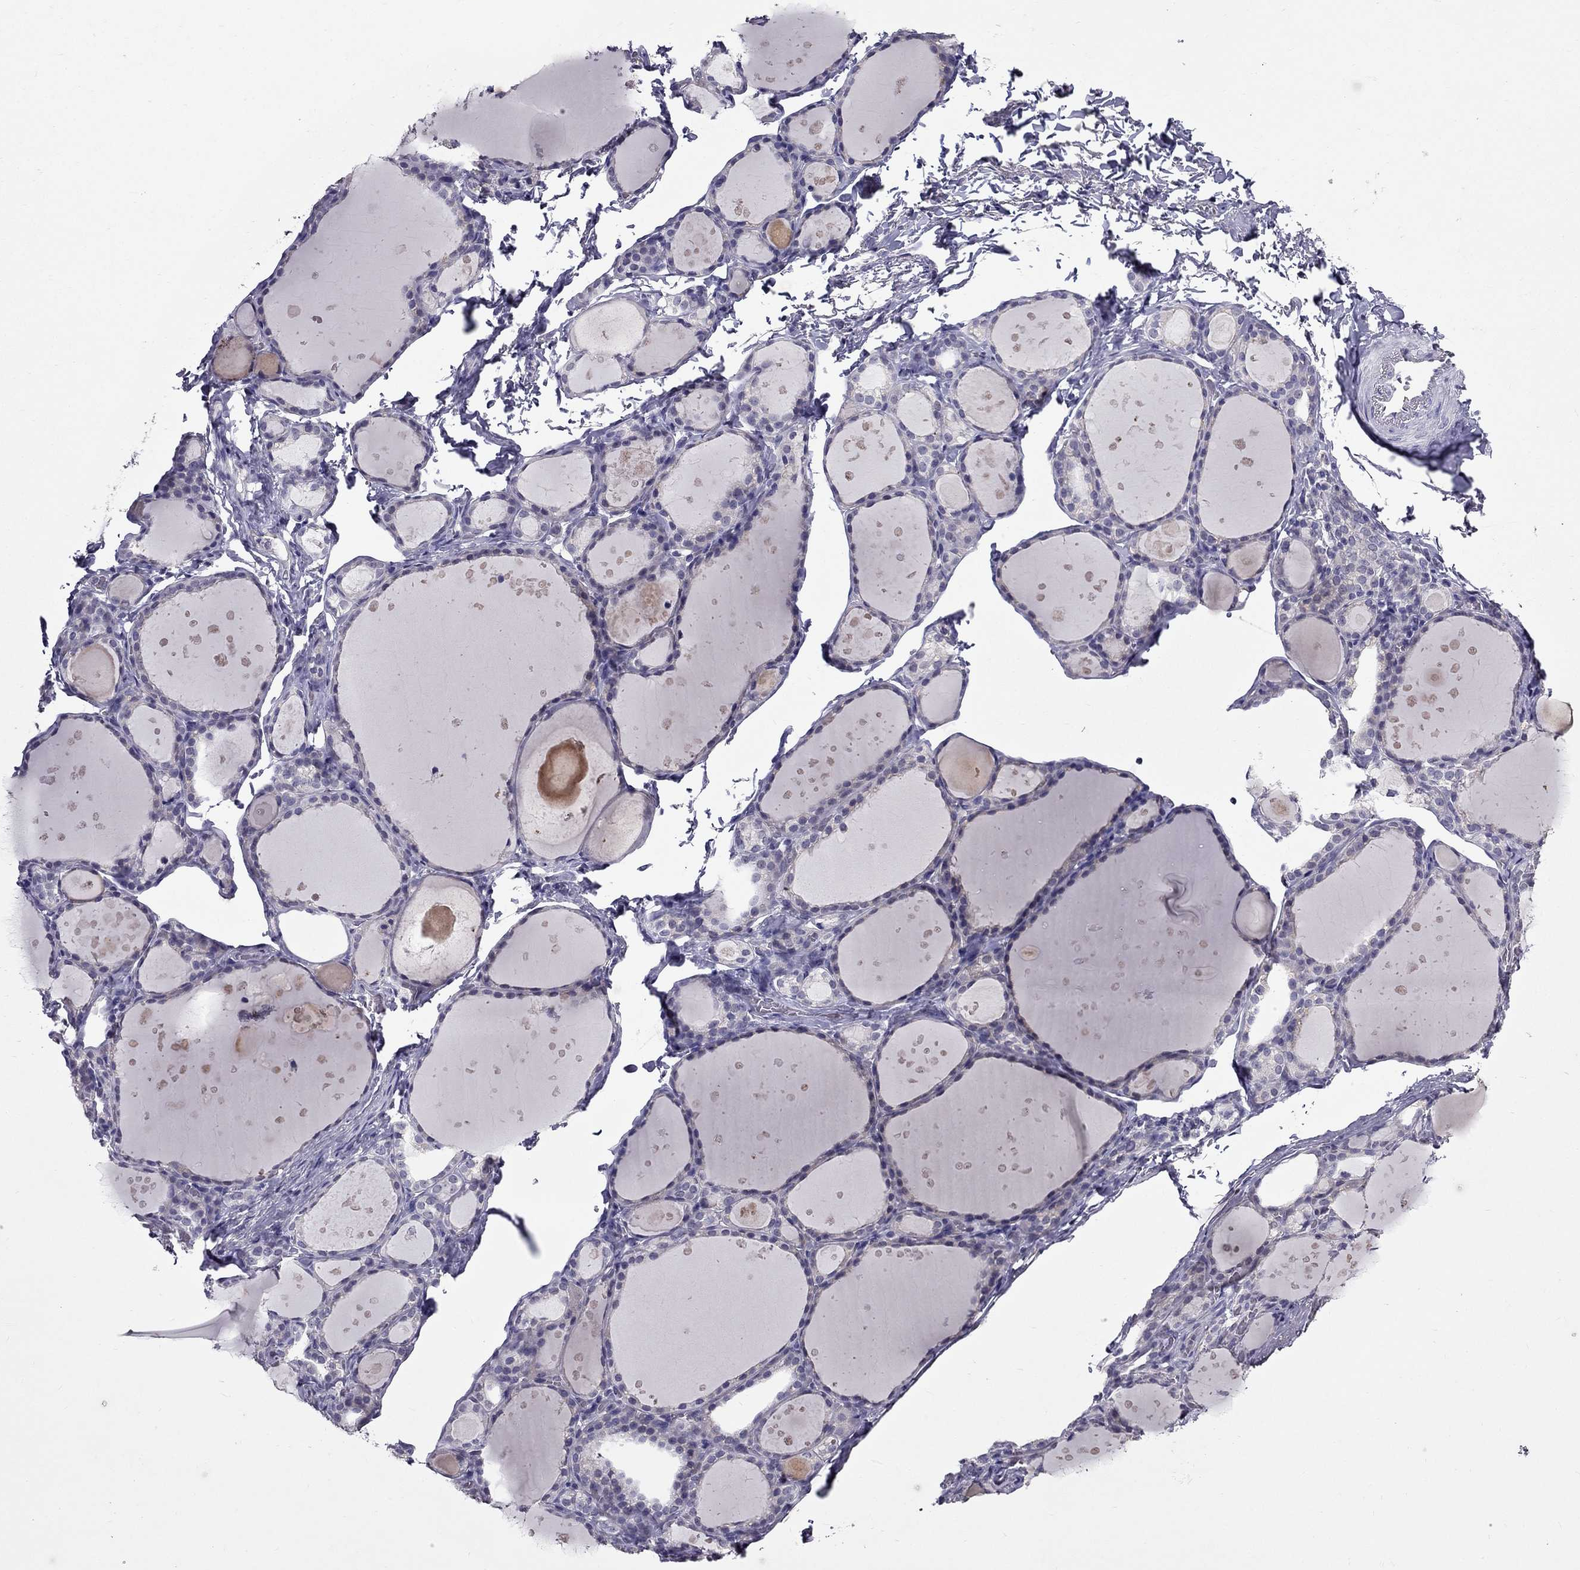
{"staining": {"intensity": "negative", "quantity": "none", "location": "none"}, "tissue": "thyroid gland", "cell_type": "Glandular cells", "image_type": "normal", "snomed": [{"axis": "morphology", "description": "Normal tissue, NOS"}, {"axis": "topography", "description": "Thyroid gland"}], "caption": "Protein analysis of benign thyroid gland shows no significant positivity in glandular cells.", "gene": "DUSP15", "patient": {"sex": "male", "age": 68}}